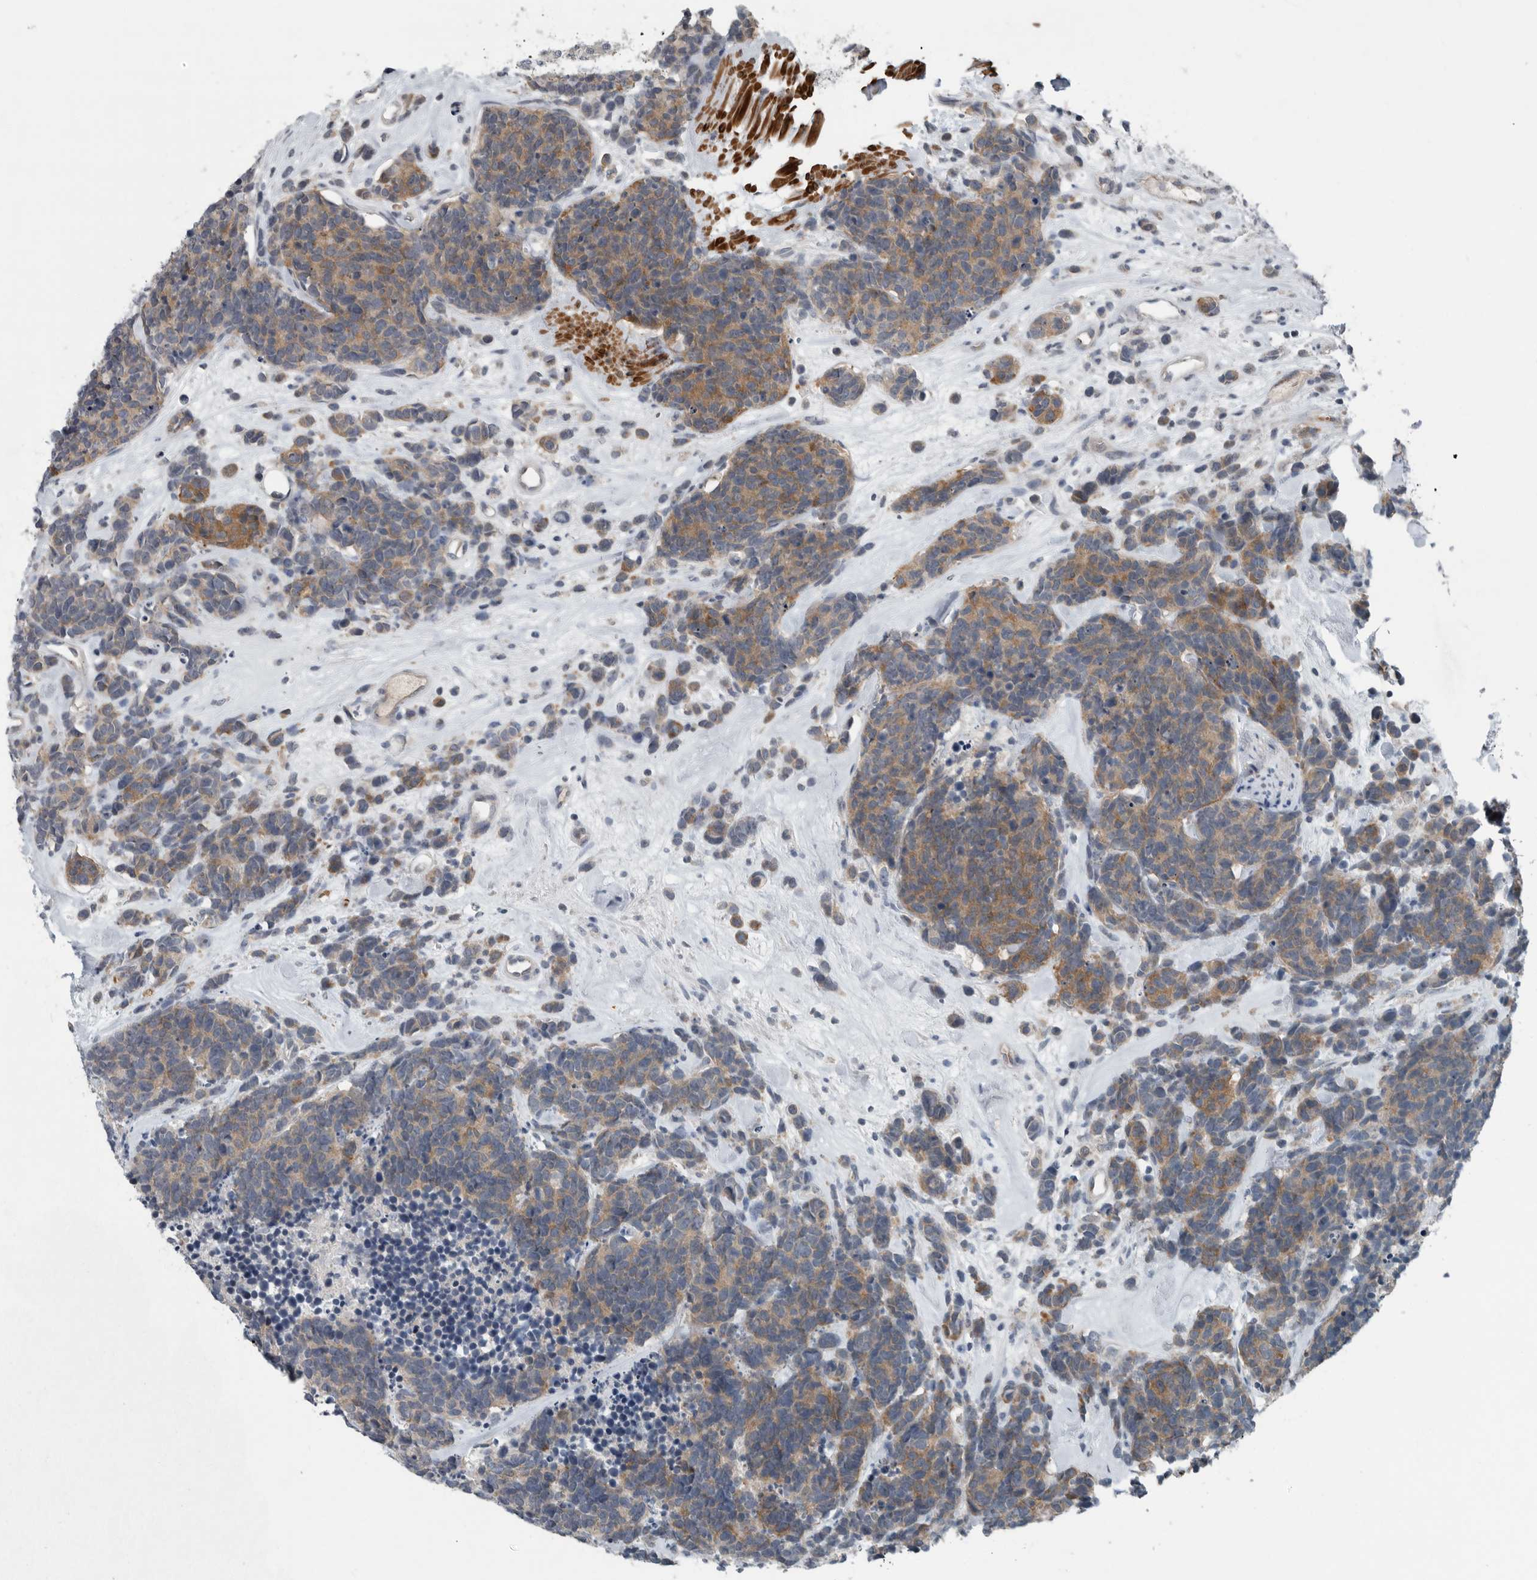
{"staining": {"intensity": "moderate", "quantity": ">75%", "location": "cytoplasmic/membranous"}, "tissue": "carcinoid", "cell_type": "Tumor cells", "image_type": "cancer", "snomed": [{"axis": "morphology", "description": "Carcinoma, NOS"}, {"axis": "morphology", "description": "Carcinoid, malignant, NOS"}, {"axis": "topography", "description": "Urinary bladder"}], "caption": "IHC micrograph of neoplastic tissue: human carcinoid stained using IHC displays medium levels of moderate protein expression localized specifically in the cytoplasmic/membranous of tumor cells, appearing as a cytoplasmic/membranous brown color.", "gene": "MPP3", "patient": {"sex": "male", "age": 57}}